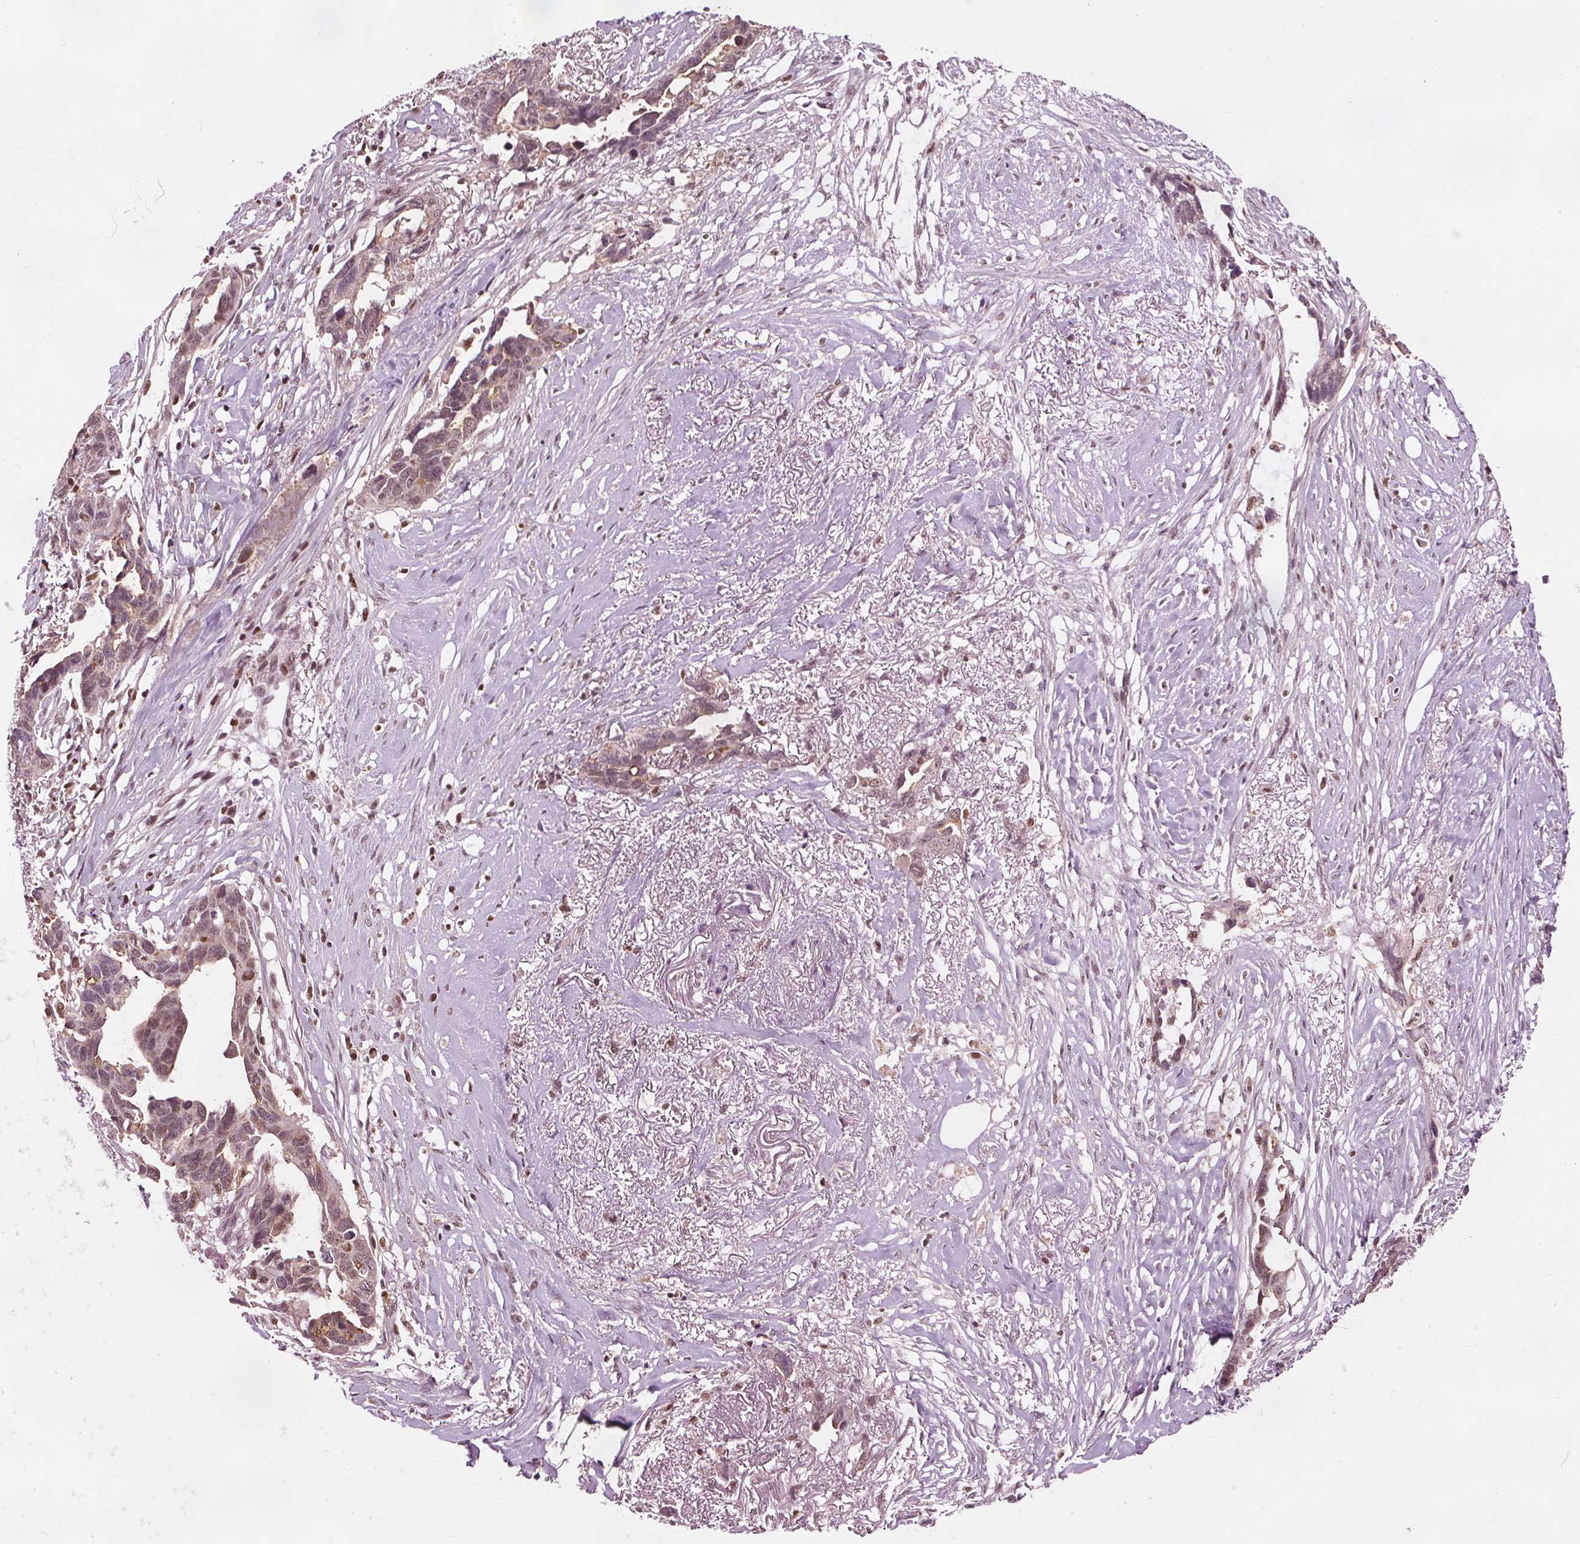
{"staining": {"intensity": "moderate", "quantity": "25%-75%", "location": "nuclear"}, "tissue": "ovarian cancer", "cell_type": "Tumor cells", "image_type": "cancer", "snomed": [{"axis": "morphology", "description": "Cystadenocarcinoma, serous, NOS"}, {"axis": "topography", "description": "Ovary"}], "caption": "About 25%-75% of tumor cells in ovarian serous cystadenocarcinoma reveal moderate nuclear protein positivity as visualized by brown immunohistochemical staining.", "gene": "DDX11", "patient": {"sex": "female", "age": 69}}